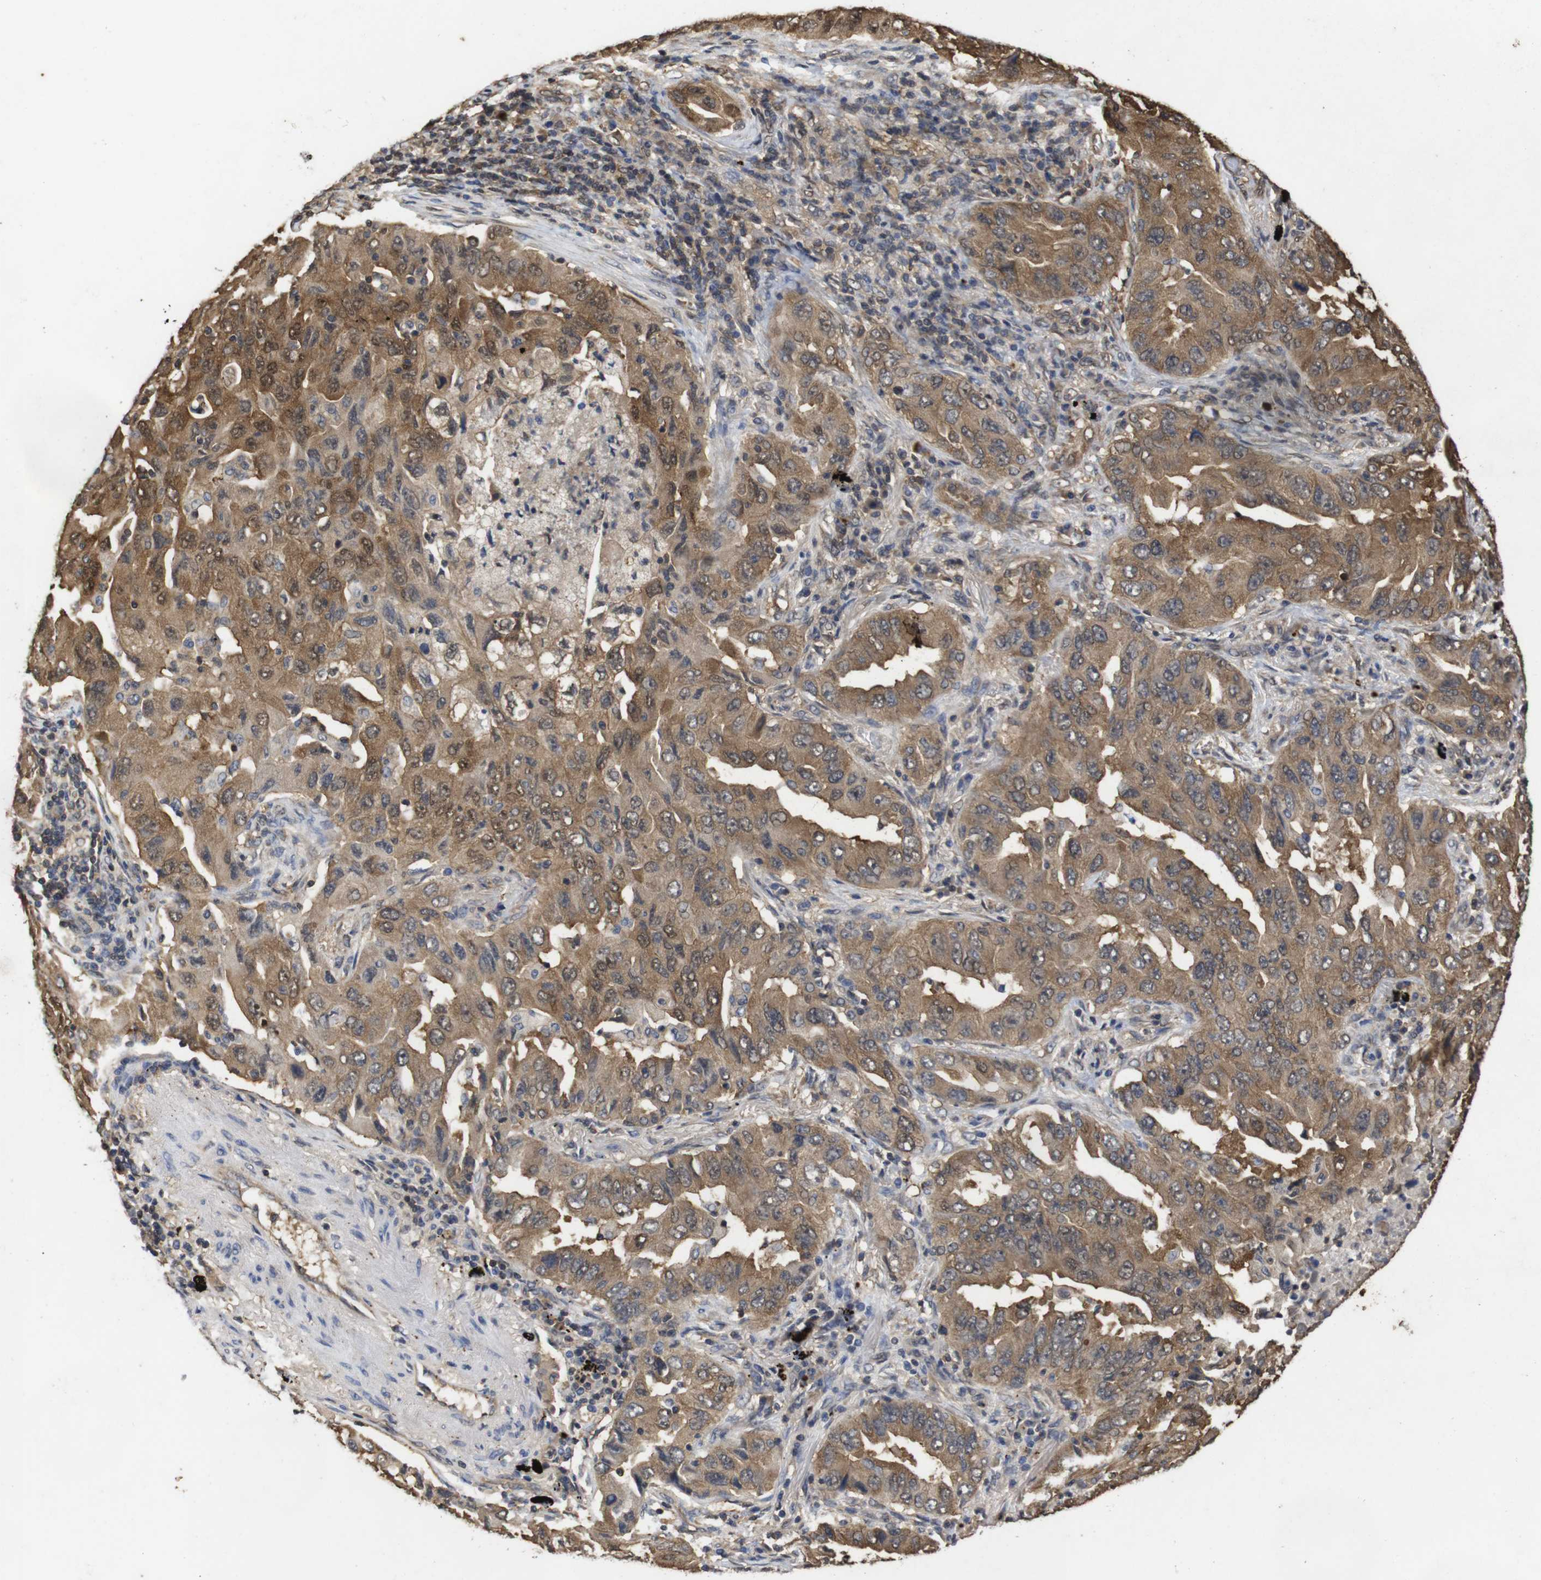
{"staining": {"intensity": "moderate", "quantity": ">75%", "location": "cytoplasmic/membranous,nuclear"}, "tissue": "lung cancer", "cell_type": "Tumor cells", "image_type": "cancer", "snomed": [{"axis": "morphology", "description": "Adenocarcinoma, NOS"}, {"axis": "topography", "description": "Lung"}], "caption": "A high-resolution micrograph shows IHC staining of lung adenocarcinoma, which exhibits moderate cytoplasmic/membranous and nuclear expression in about >75% of tumor cells.", "gene": "SUMO3", "patient": {"sex": "female", "age": 65}}